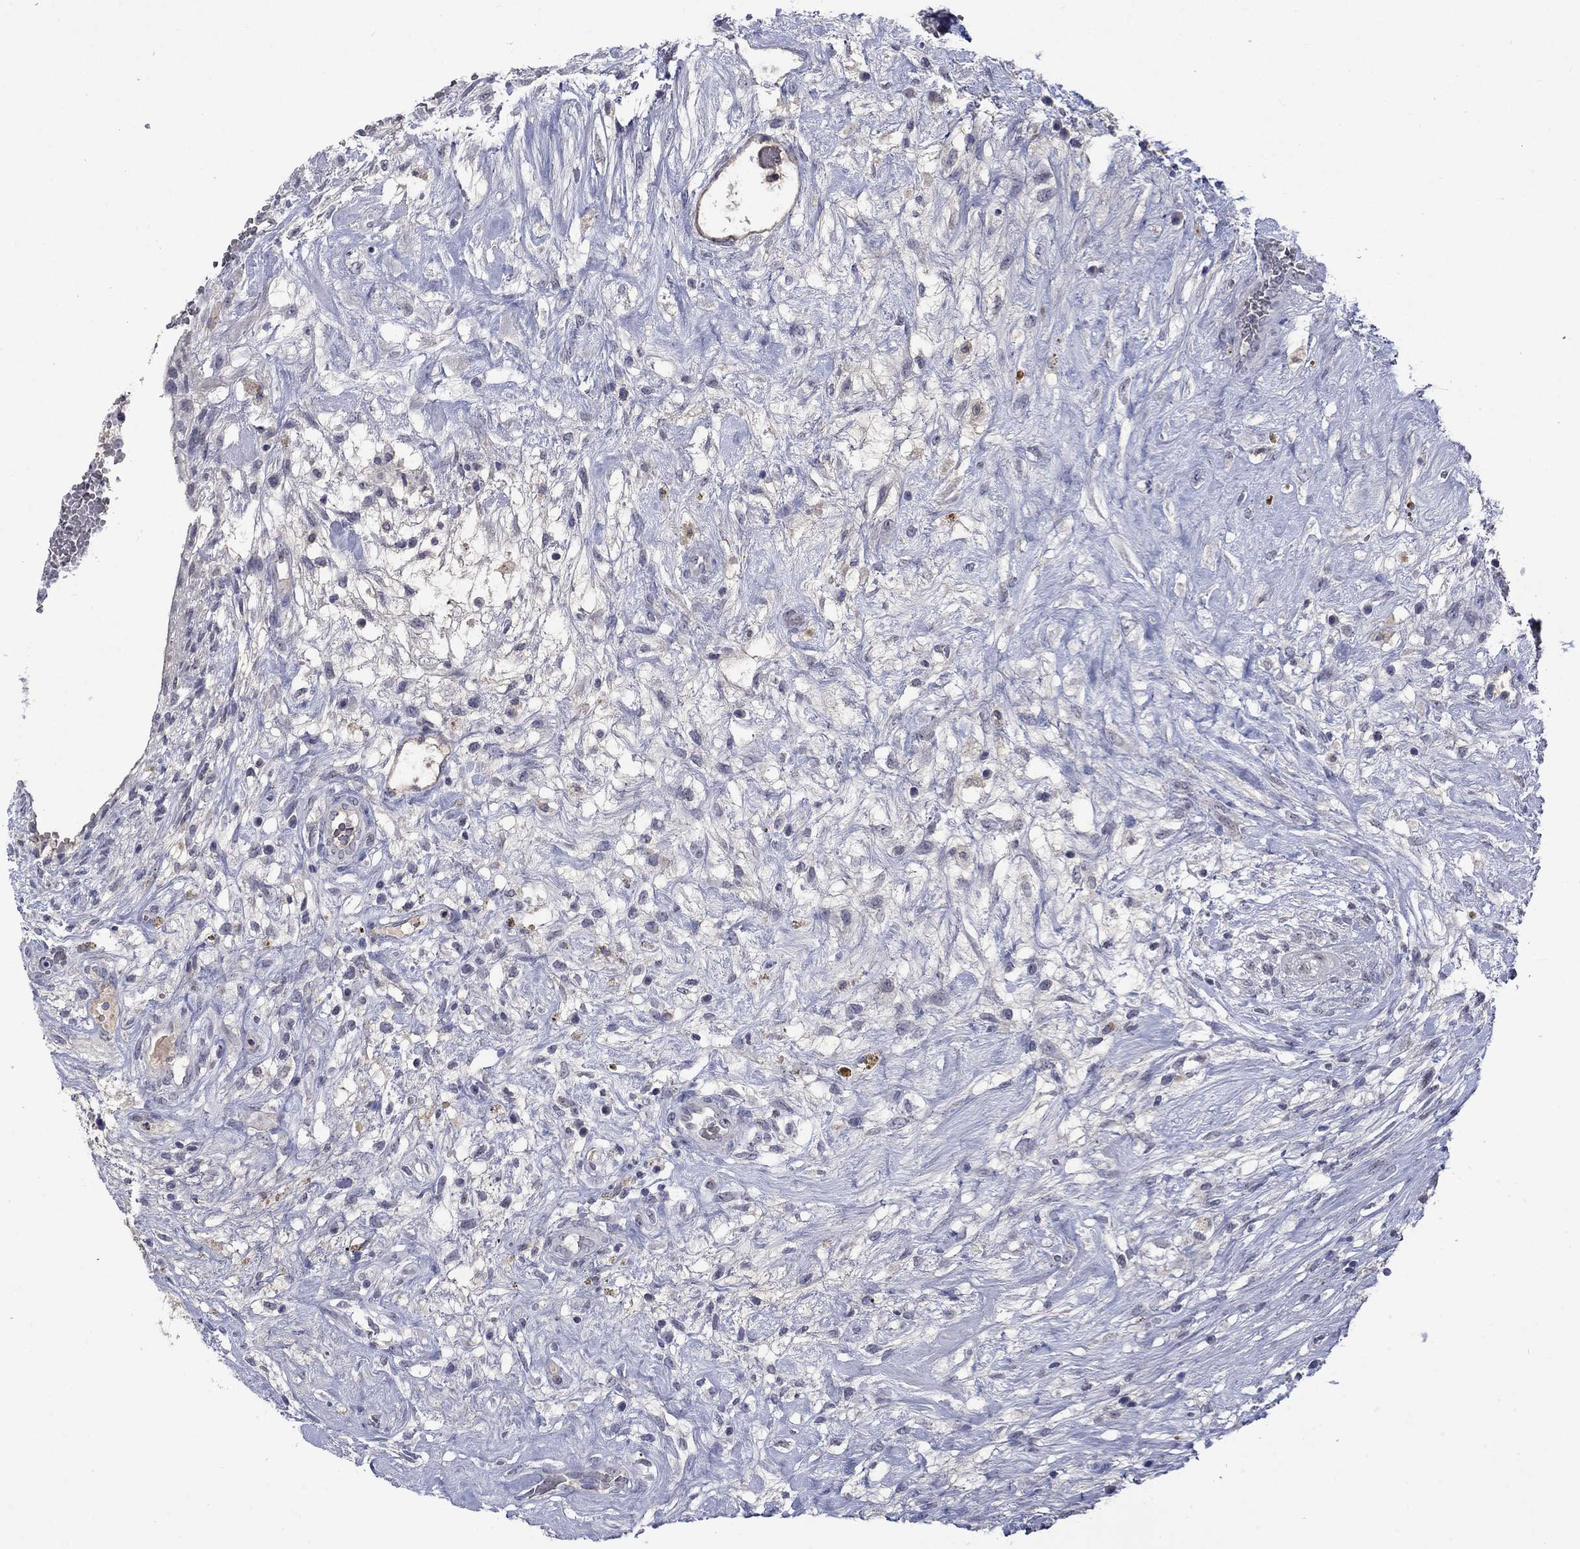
{"staining": {"intensity": "negative", "quantity": "none", "location": "none"}, "tissue": "testis cancer", "cell_type": "Tumor cells", "image_type": "cancer", "snomed": [{"axis": "morphology", "description": "Normal tissue, NOS"}, {"axis": "morphology", "description": "Carcinoma, Embryonal, NOS"}, {"axis": "topography", "description": "Testis"}, {"axis": "topography", "description": "Epididymis"}], "caption": "Immunohistochemistry (IHC) micrograph of neoplastic tissue: testis cancer stained with DAB (3,3'-diaminobenzidine) demonstrates no significant protein staining in tumor cells.", "gene": "NSMF", "patient": {"sex": "male", "age": 32}}